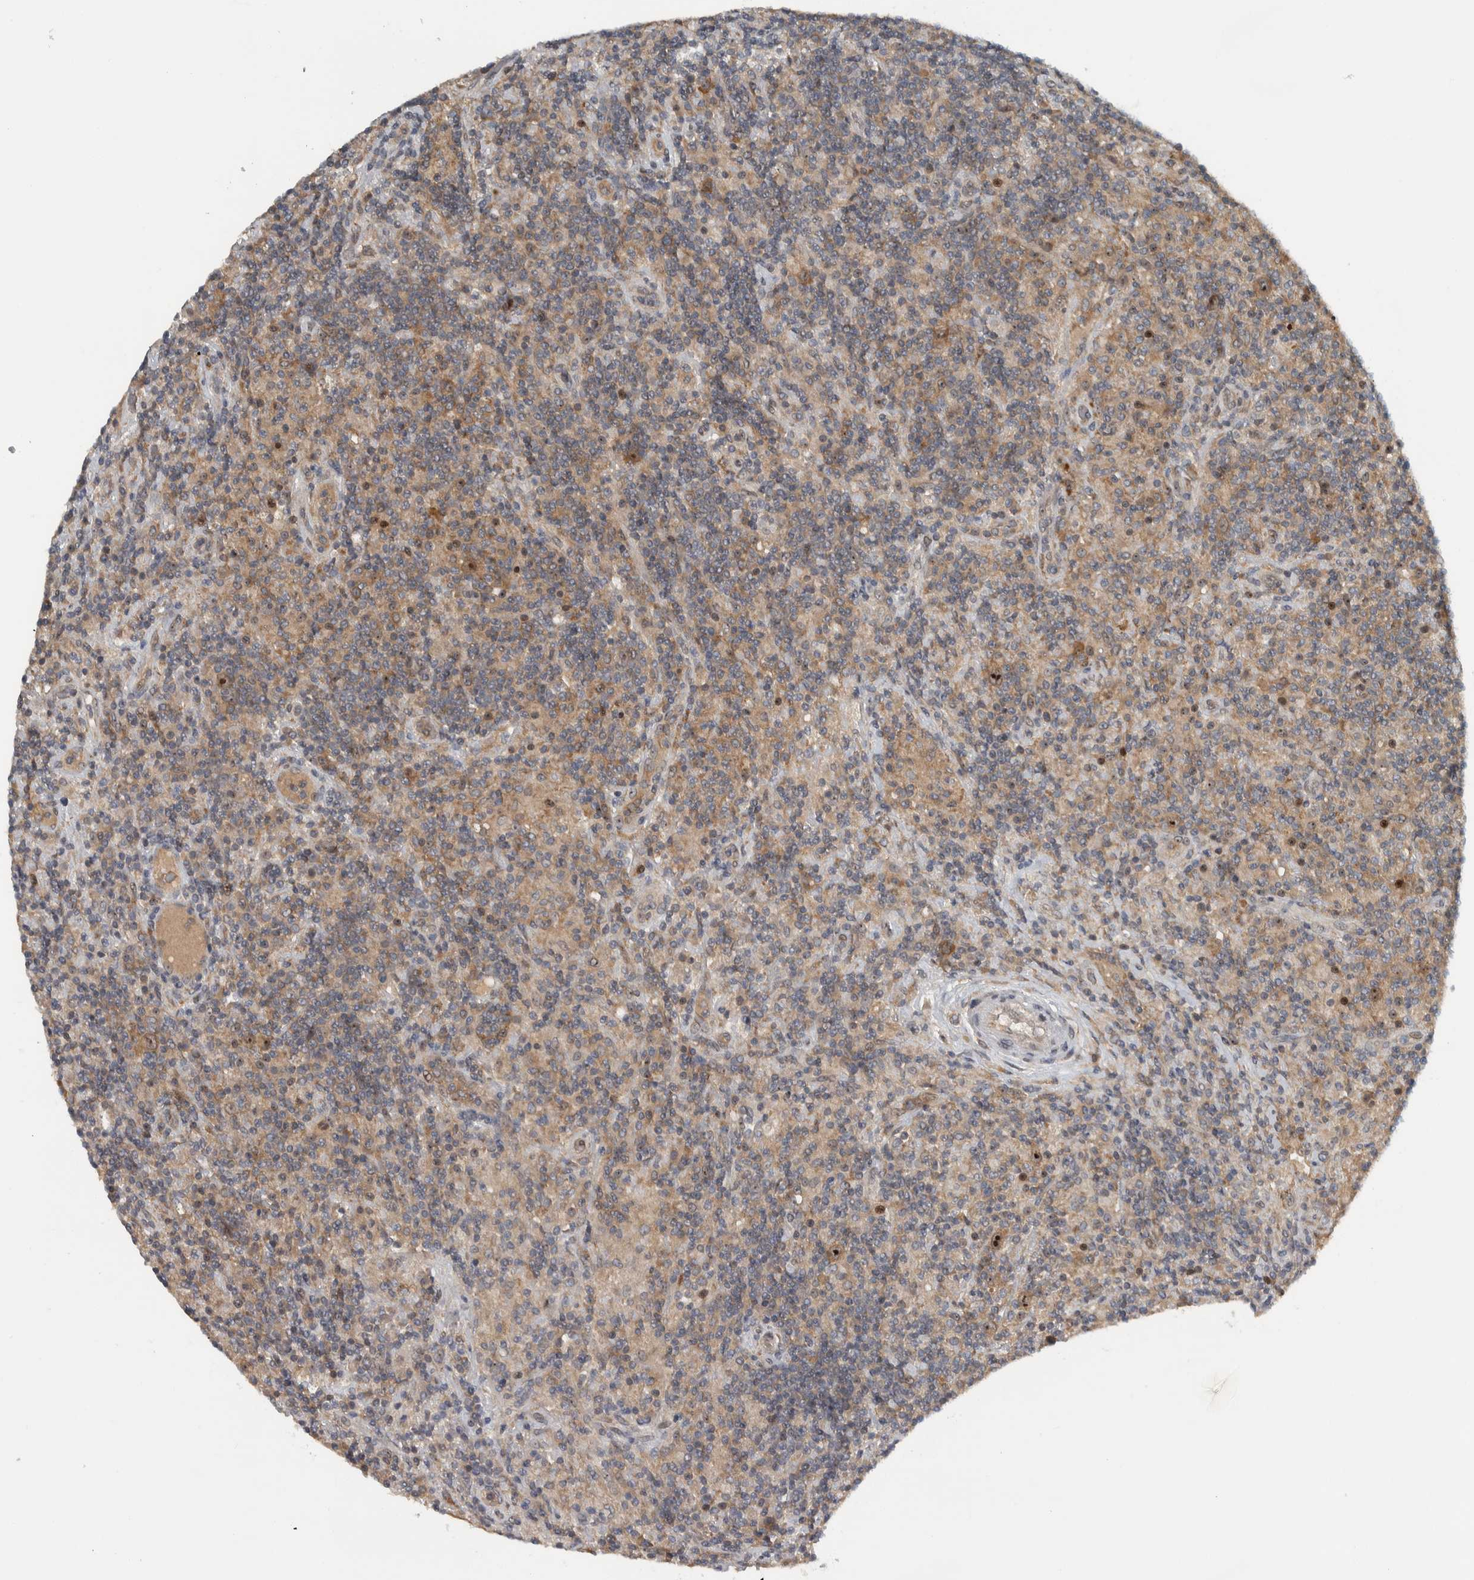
{"staining": {"intensity": "strong", "quantity": "25%-75%", "location": "nuclear"}, "tissue": "lymphoma", "cell_type": "Tumor cells", "image_type": "cancer", "snomed": [{"axis": "morphology", "description": "Hodgkin's disease, NOS"}, {"axis": "topography", "description": "Lymph node"}], "caption": "Tumor cells show high levels of strong nuclear staining in approximately 25%-75% of cells in human lymphoma. The staining was performed using DAB (3,3'-diaminobenzidine) to visualize the protein expression in brown, while the nuclei were stained in blue with hematoxylin (Magnification: 20x).", "gene": "XPO5", "patient": {"sex": "male", "age": 70}}